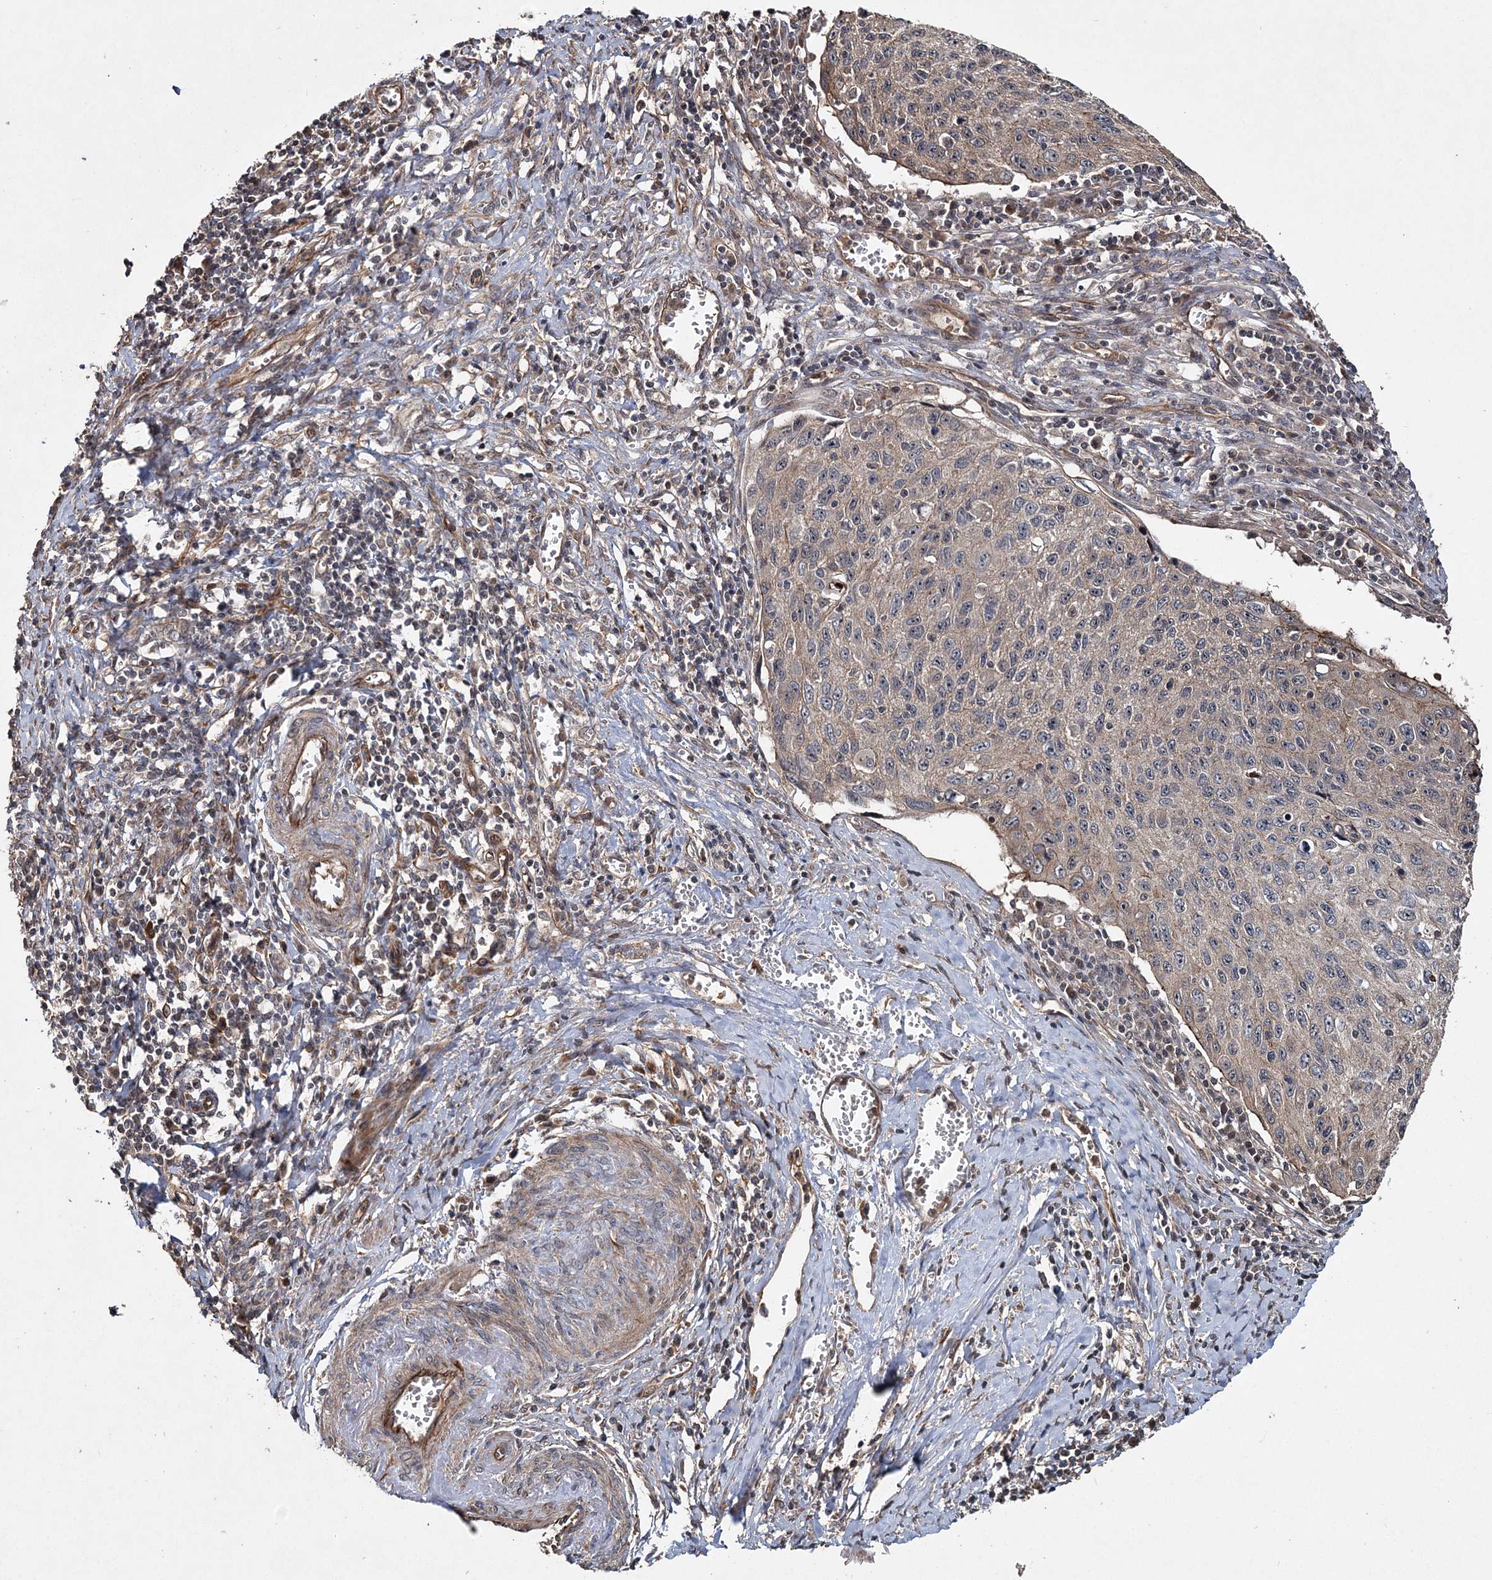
{"staining": {"intensity": "weak", "quantity": "25%-75%", "location": "cytoplasmic/membranous"}, "tissue": "cervical cancer", "cell_type": "Tumor cells", "image_type": "cancer", "snomed": [{"axis": "morphology", "description": "Squamous cell carcinoma, NOS"}, {"axis": "topography", "description": "Cervix"}], "caption": "This is a histology image of IHC staining of squamous cell carcinoma (cervical), which shows weak staining in the cytoplasmic/membranous of tumor cells.", "gene": "HYCC2", "patient": {"sex": "female", "age": 53}}